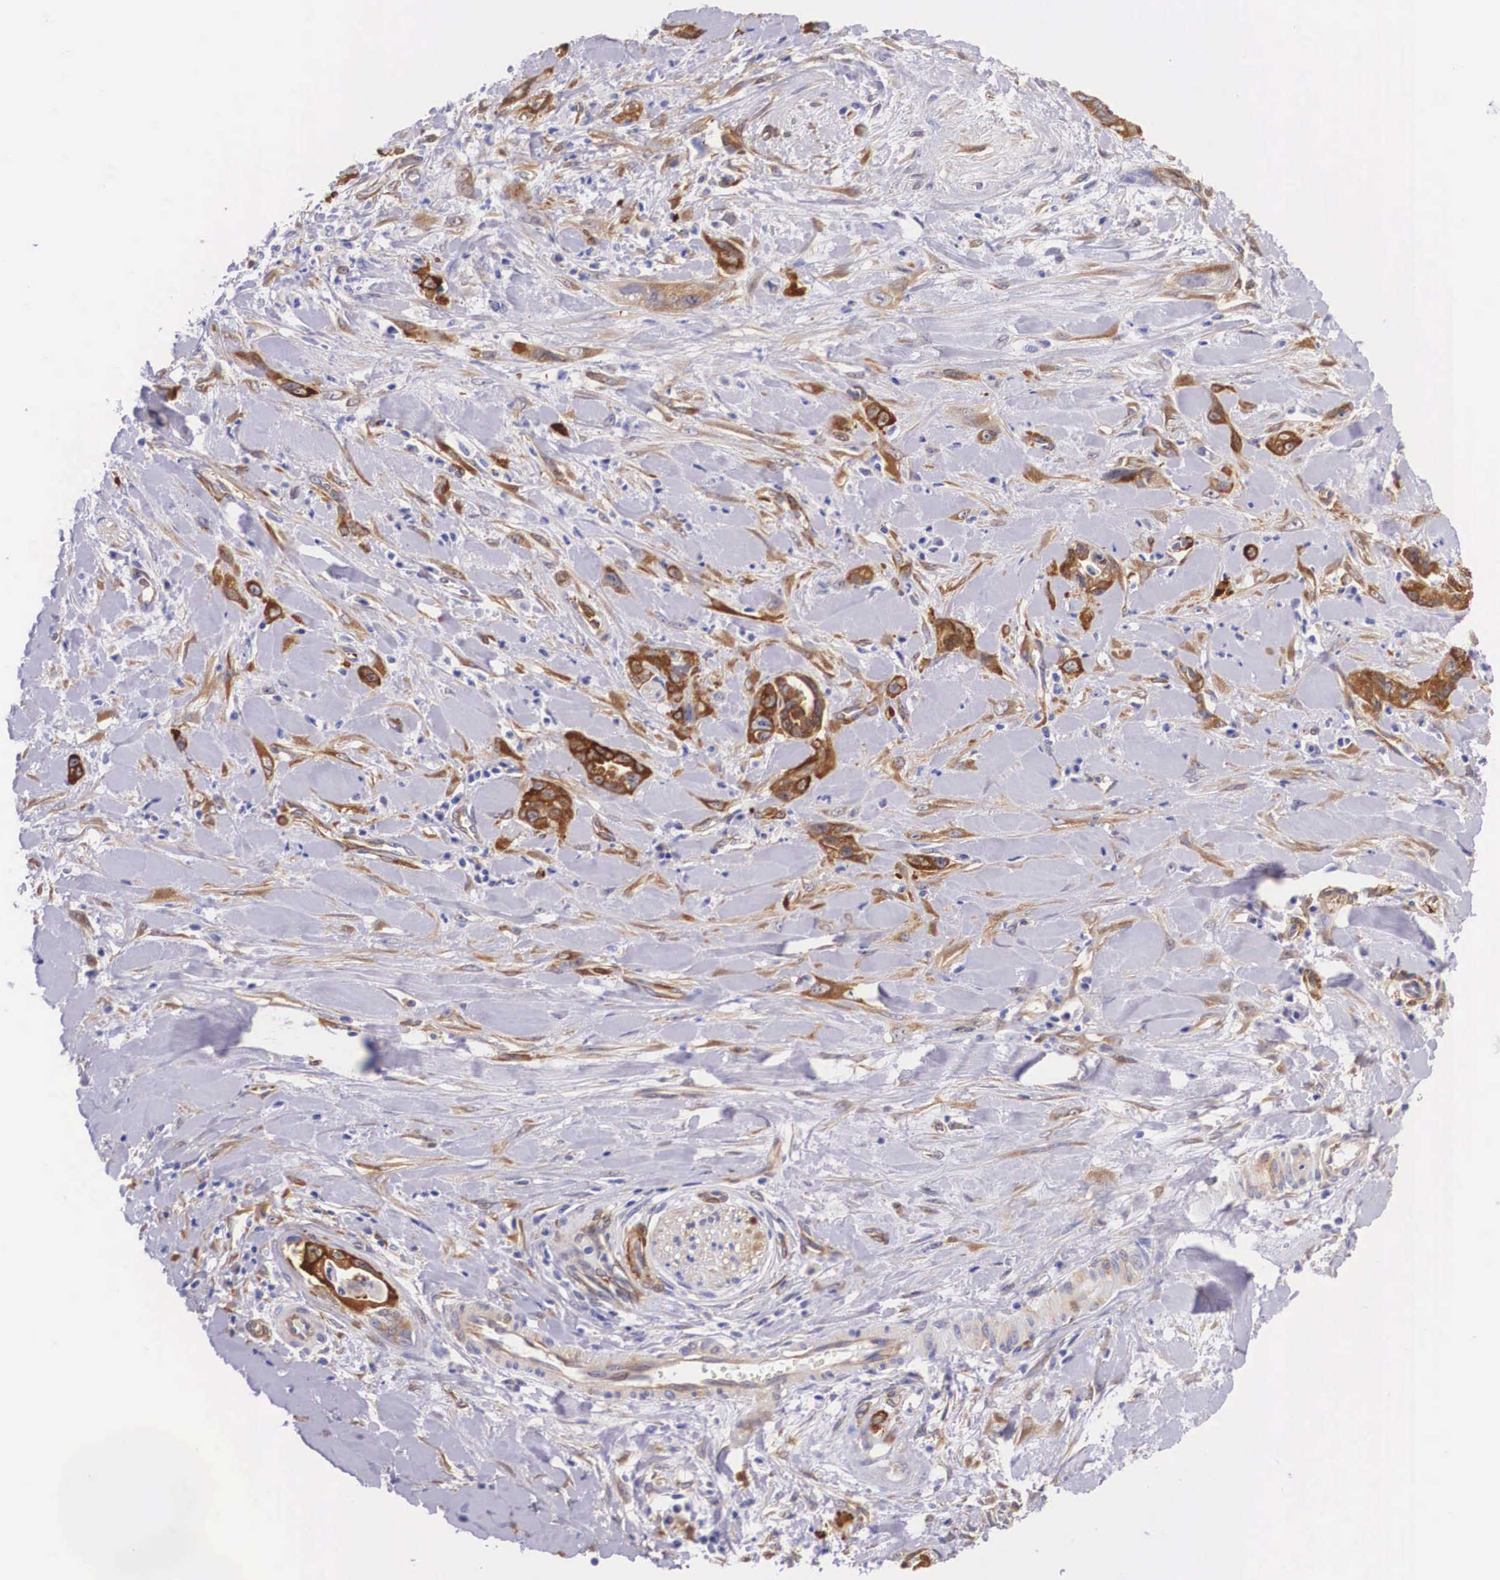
{"staining": {"intensity": "strong", "quantity": ">75%", "location": "cytoplasmic/membranous"}, "tissue": "pancreatic cancer", "cell_type": "Tumor cells", "image_type": "cancer", "snomed": [{"axis": "morphology", "description": "Adenocarcinoma, NOS"}, {"axis": "topography", "description": "Pancreas"}], "caption": "High-power microscopy captured an immunohistochemistry (IHC) micrograph of pancreatic cancer, revealing strong cytoplasmic/membranous expression in approximately >75% of tumor cells. Immunohistochemistry stains the protein in brown and the nuclei are stained blue.", "gene": "BCAR1", "patient": {"sex": "male", "age": 69}}